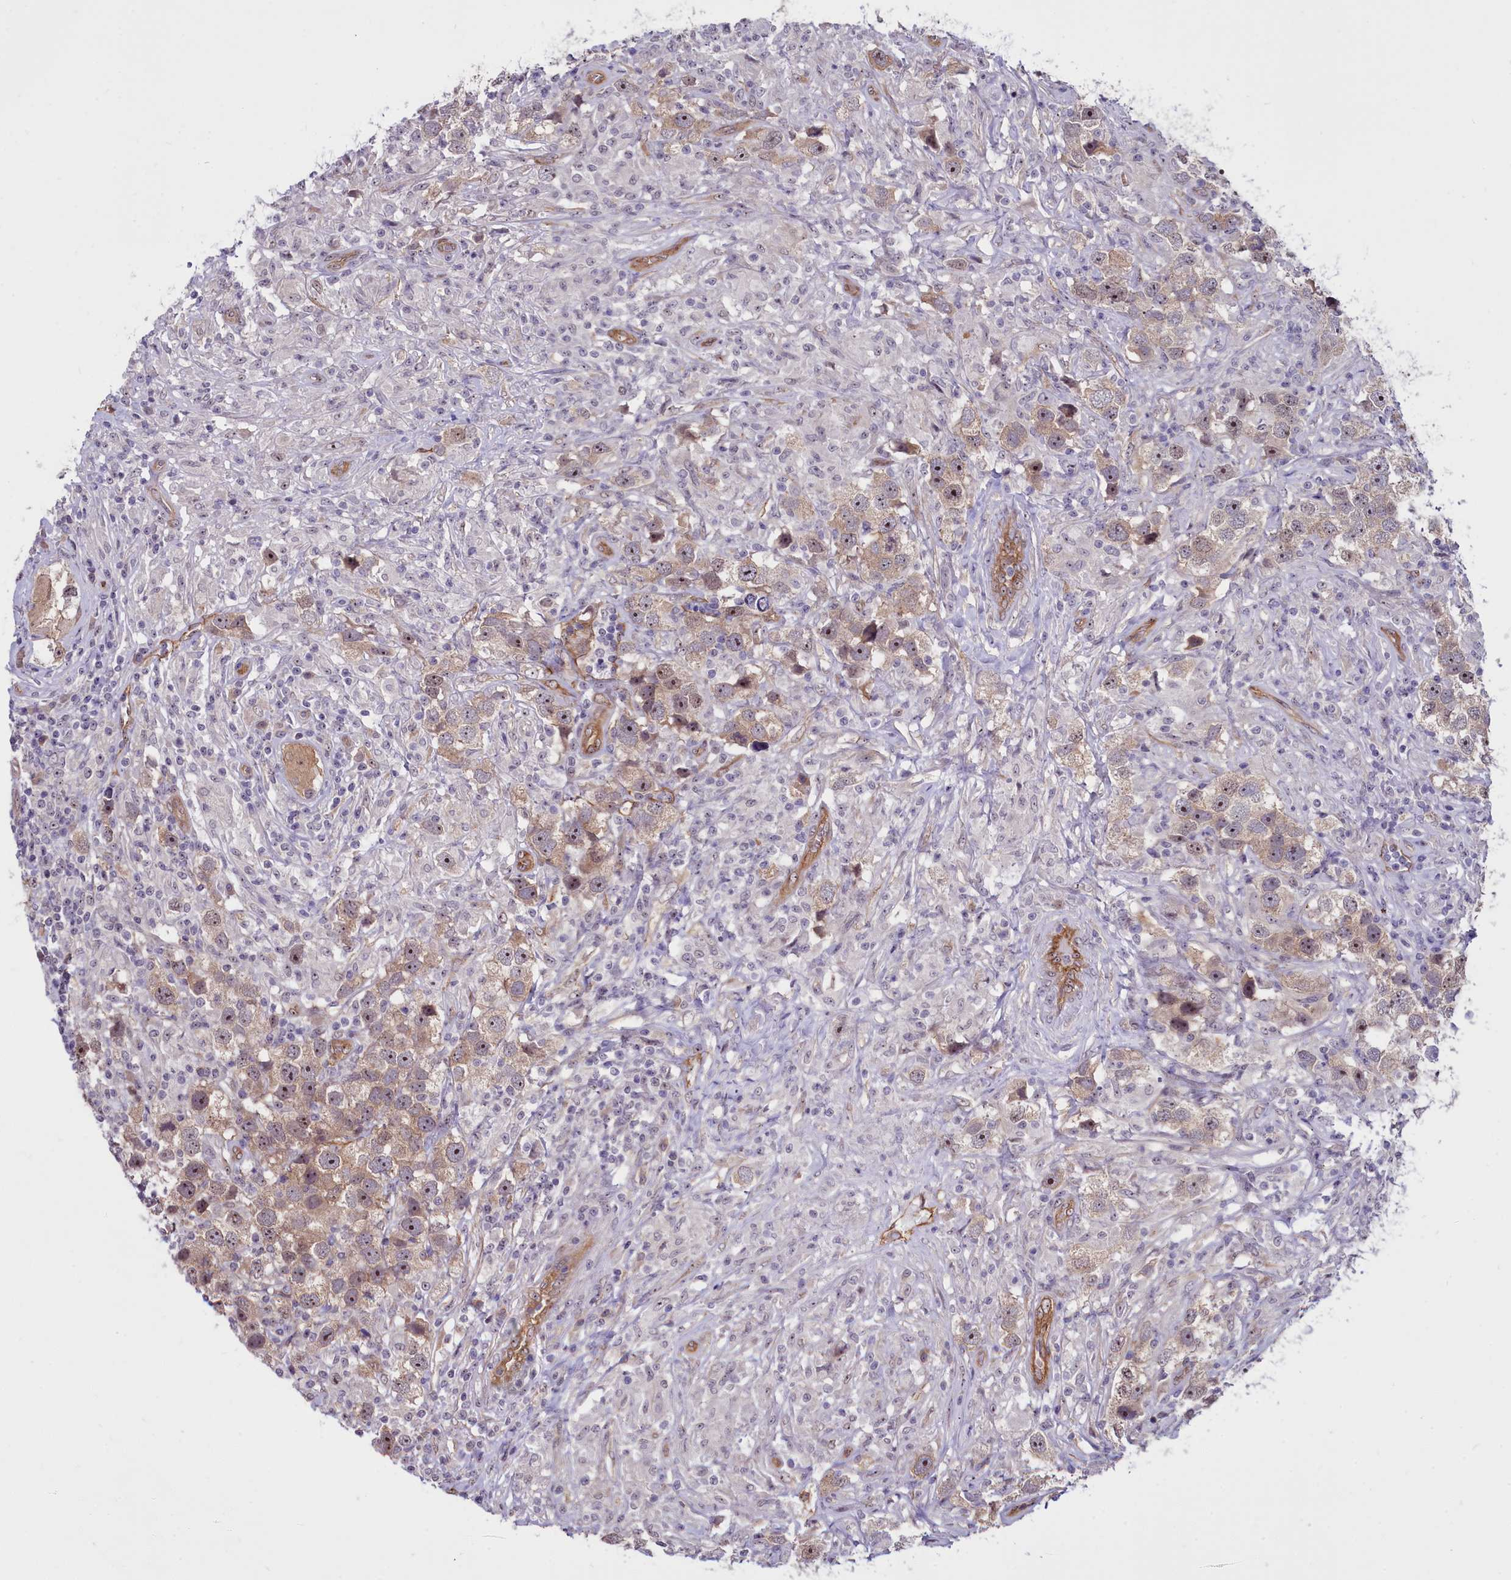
{"staining": {"intensity": "weak", "quantity": ">75%", "location": "cytoplasmic/membranous,nuclear"}, "tissue": "testis cancer", "cell_type": "Tumor cells", "image_type": "cancer", "snomed": [{"axis": "morphology", "description": "Seminoma, NOS"}, {"axis": "topography", "description": "Testis"}], "caption": "DAB immunohistochemical staining of human testis seminoma shows weak cytoplasmic/membranous and nuclear protein staining in about >75% of tumor cells.", "gene": "BCAR1", "patient": {"sex": "male", "age": 49}}